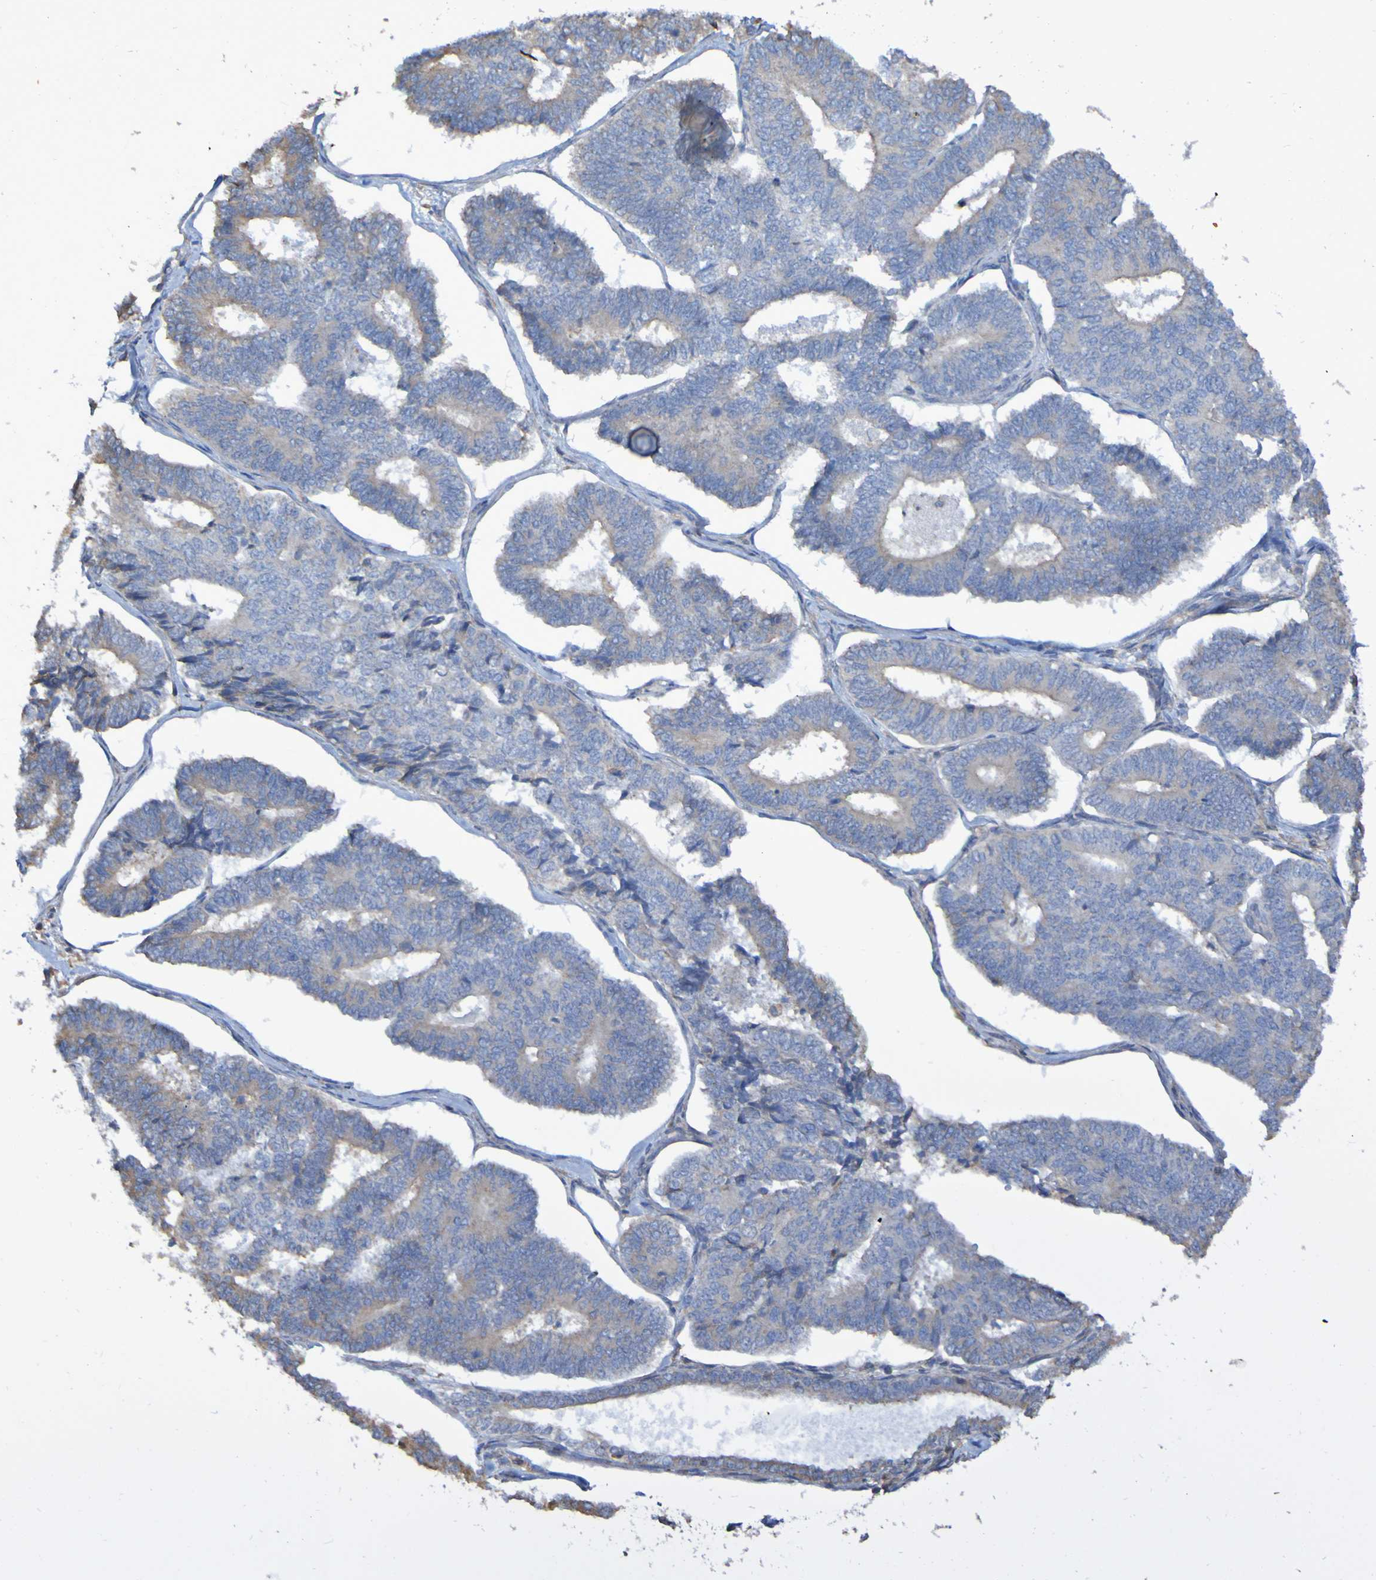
{"staining": {"intensity": "weak", "quantity": "25%-75%", "location": "cytoplasmic/membranous"}, "tissue": "endometrial cancer", "cell_type": "Tumor cells", "image_type": "cancer", "snomed": [{"axis": "morphology", "description": "Adenocarcinoma, NOS"}, {"axis": "topography", "description": "Endometrium"}], "caption": "Protein staining of endometrial adenocarcinoma tissue displays weak cytoplasmic/membranous expression in about 25%-75% of tumor cells.", "gene": "SYNJ1", "patient": {"sex": "female", "age": 70}}